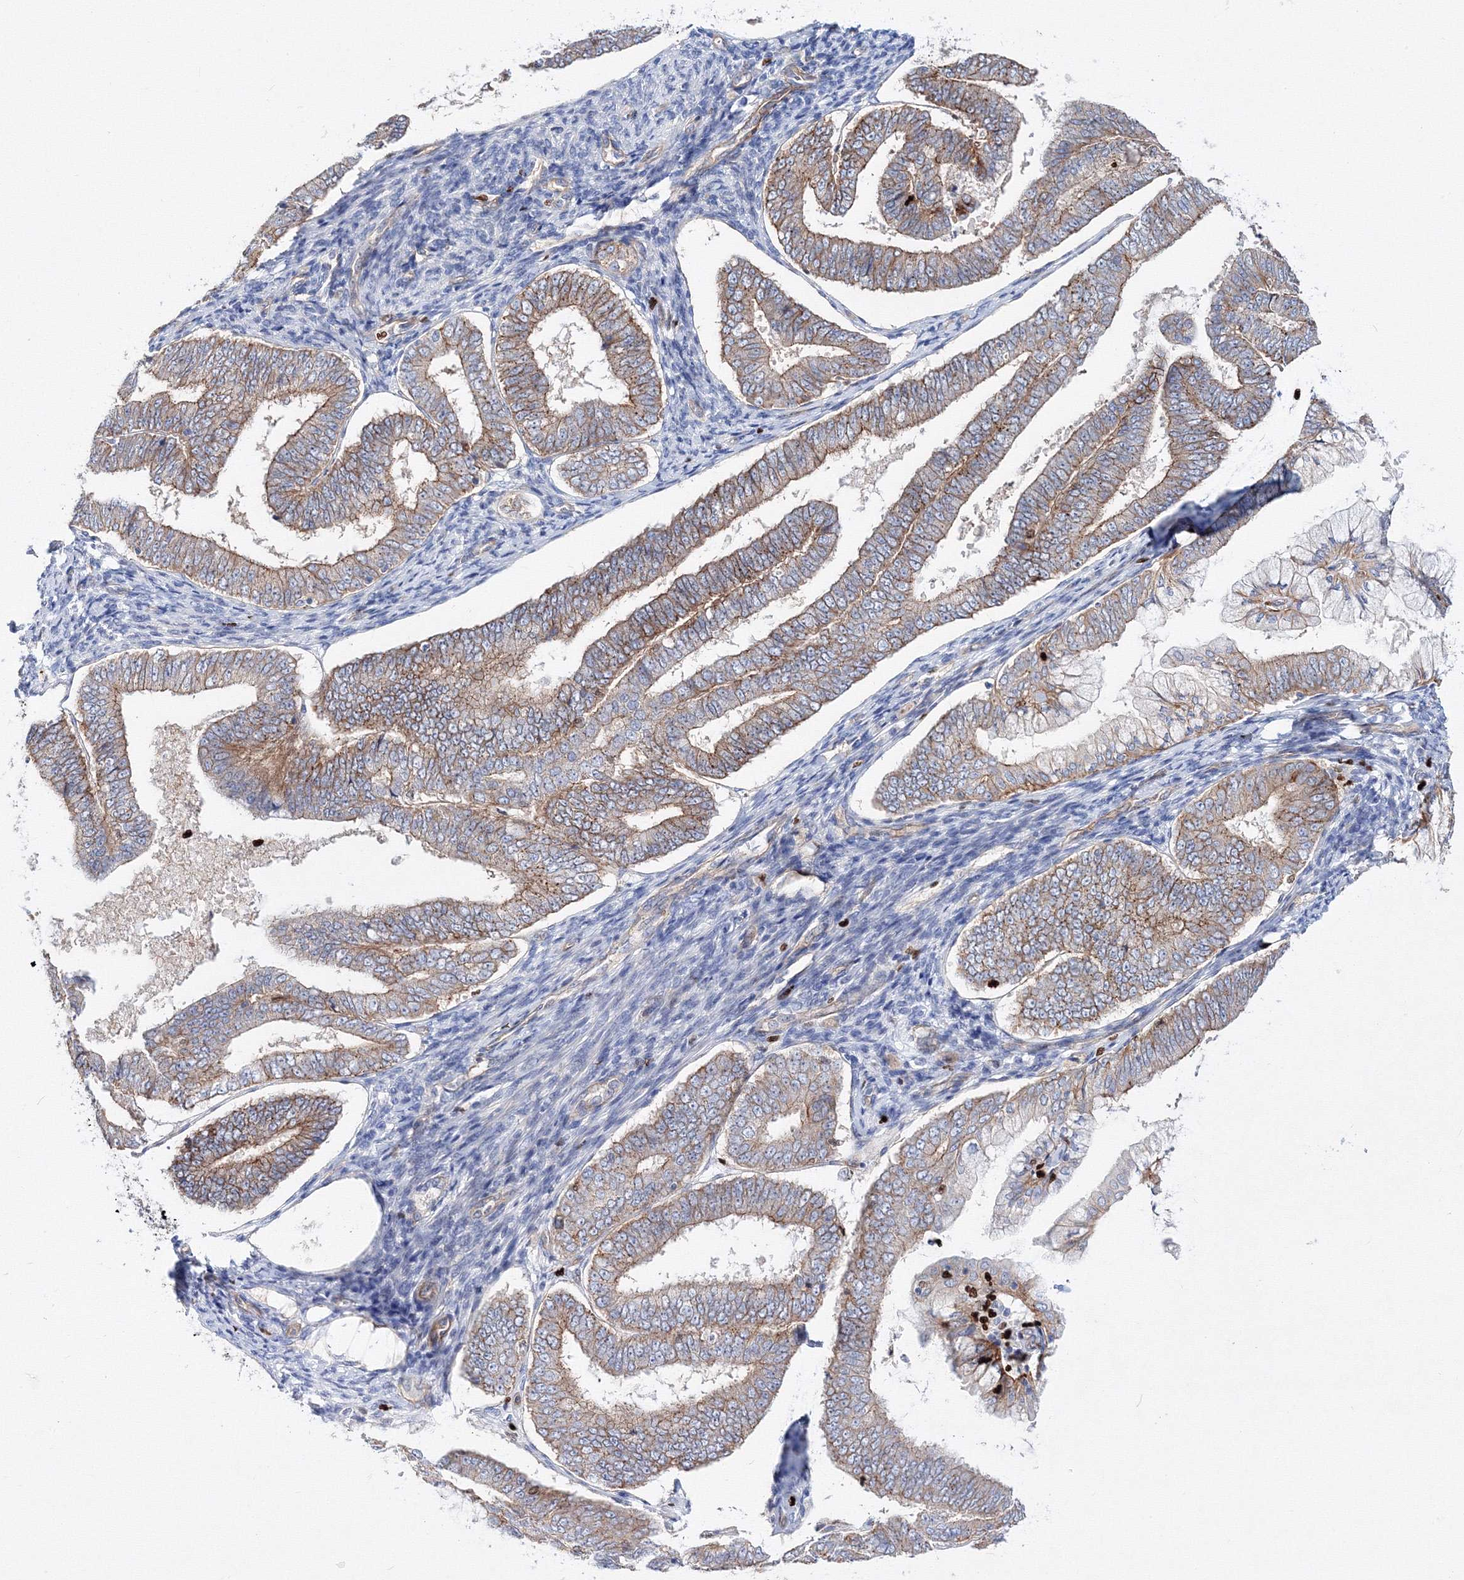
{"staining": {"intensity": "moderate", "quantity": ">75%", "location": "cytoplasmic/membranous"}, "tissue": "endometrial cancer", "cell_type": "Tumor cells", "image_type": "cancer", "snomed": [{"axis": "morphology", "description": "Adenocarcinoma, NOS"}, {"axis": "topography", "description": "Endometrium"}], "caption": "Human adenocarcinoma (endometrial) stained with a brown dye displays moderate cytoplasmic/membranous positive staining in about >75% of tumor cells.", "gene": "C11orf52", "patient": {"sex": "female", "age": 63}}